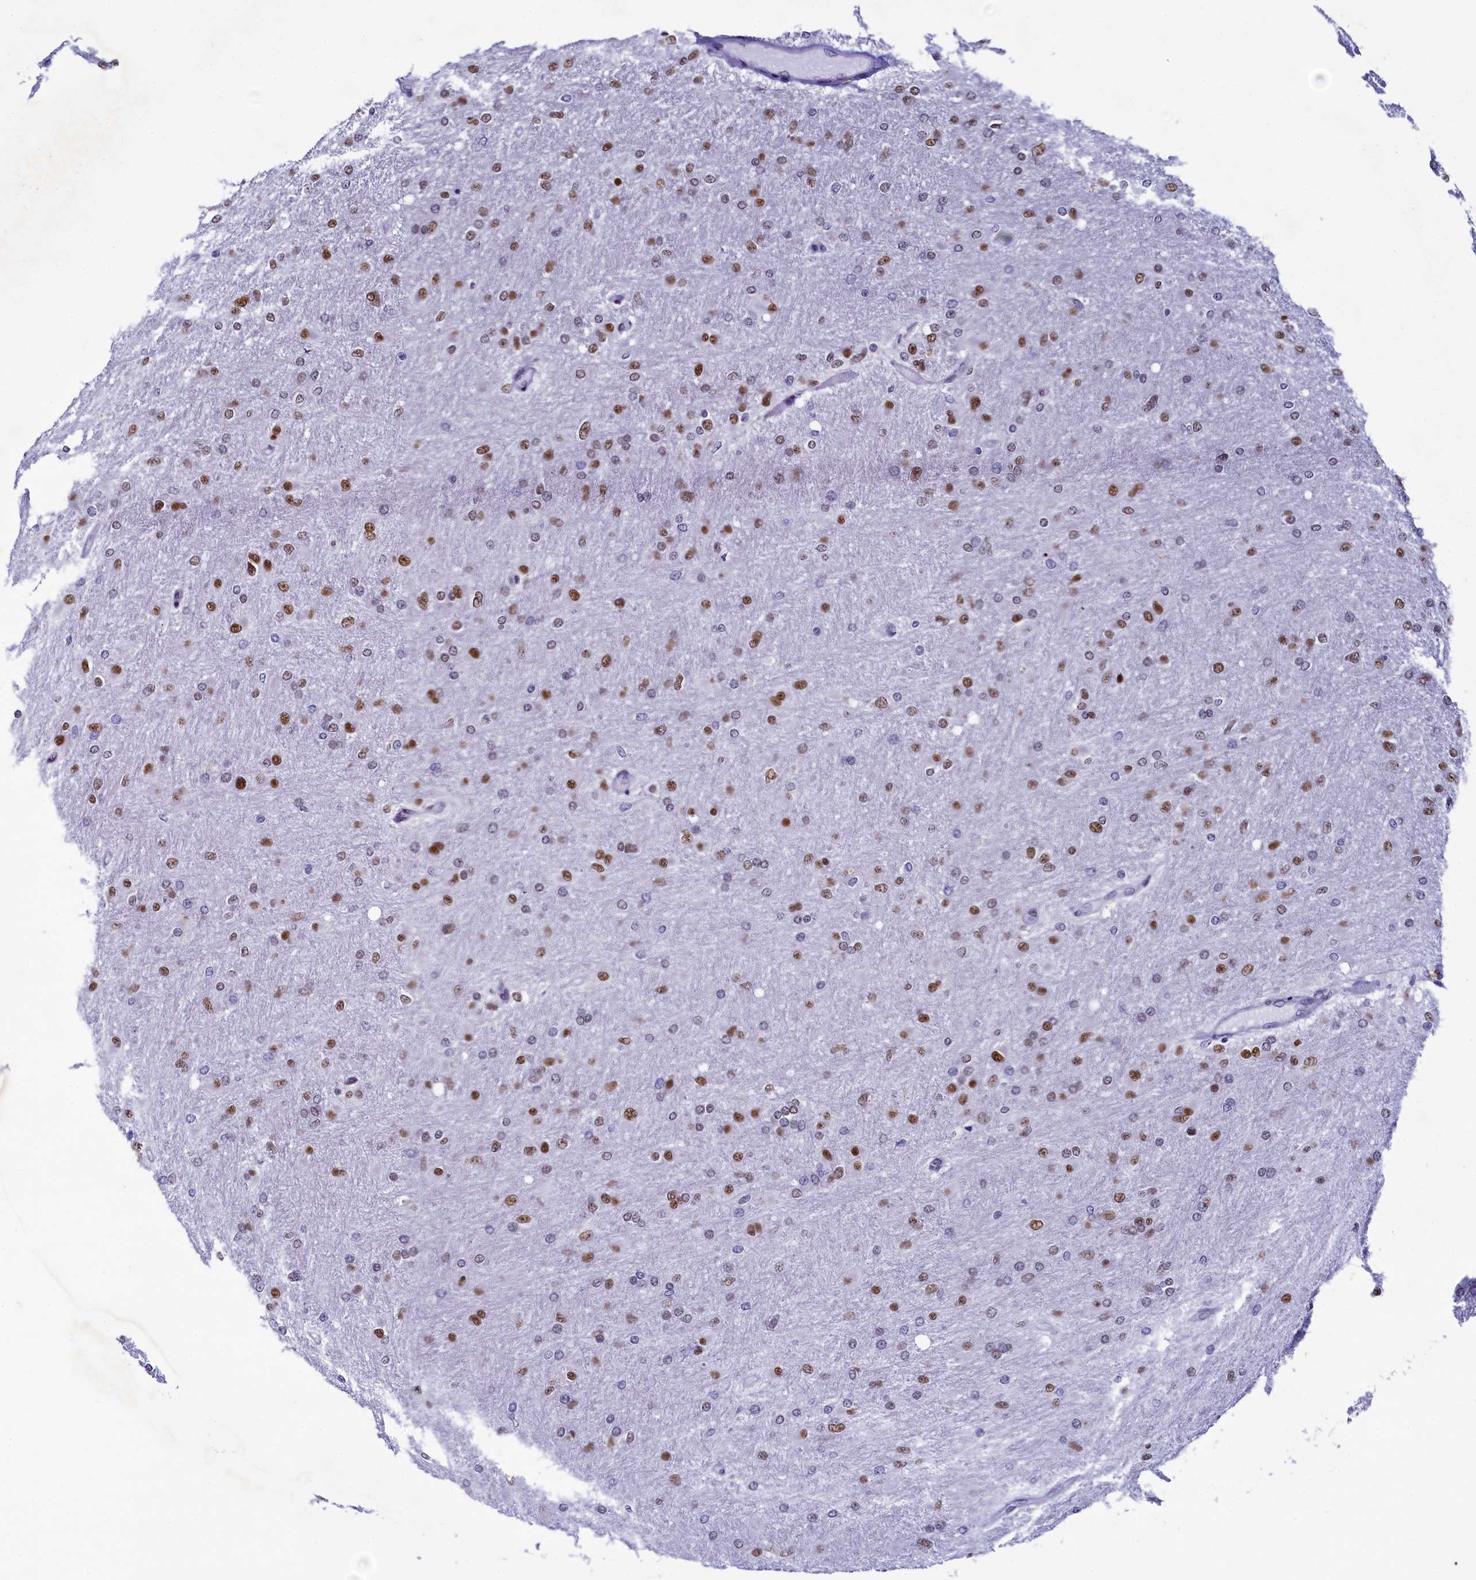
{"staining": {"intensity": "moderate", "quantity": "25%-75%", "location": "nuclear"}, "tissue": "glioma", "cell_type": "Tumor cells", "image_type": "cancer", "snomed": [{"axis": "morphology", "description": "Glioma, malignant, High grade"}, {"axis": "topography", "description": "Cerebral cortex"}], "caption": "A high-resolution image shows IHC staining of malignant glioma (high-grade), which shows moderate nuclear staining in approximately 25%-75% of tumor cells. (IHC, brightfield microscopy, high magnification).", "gene": "SUGP2", "patient": {"sex": "female", "age": 36}}